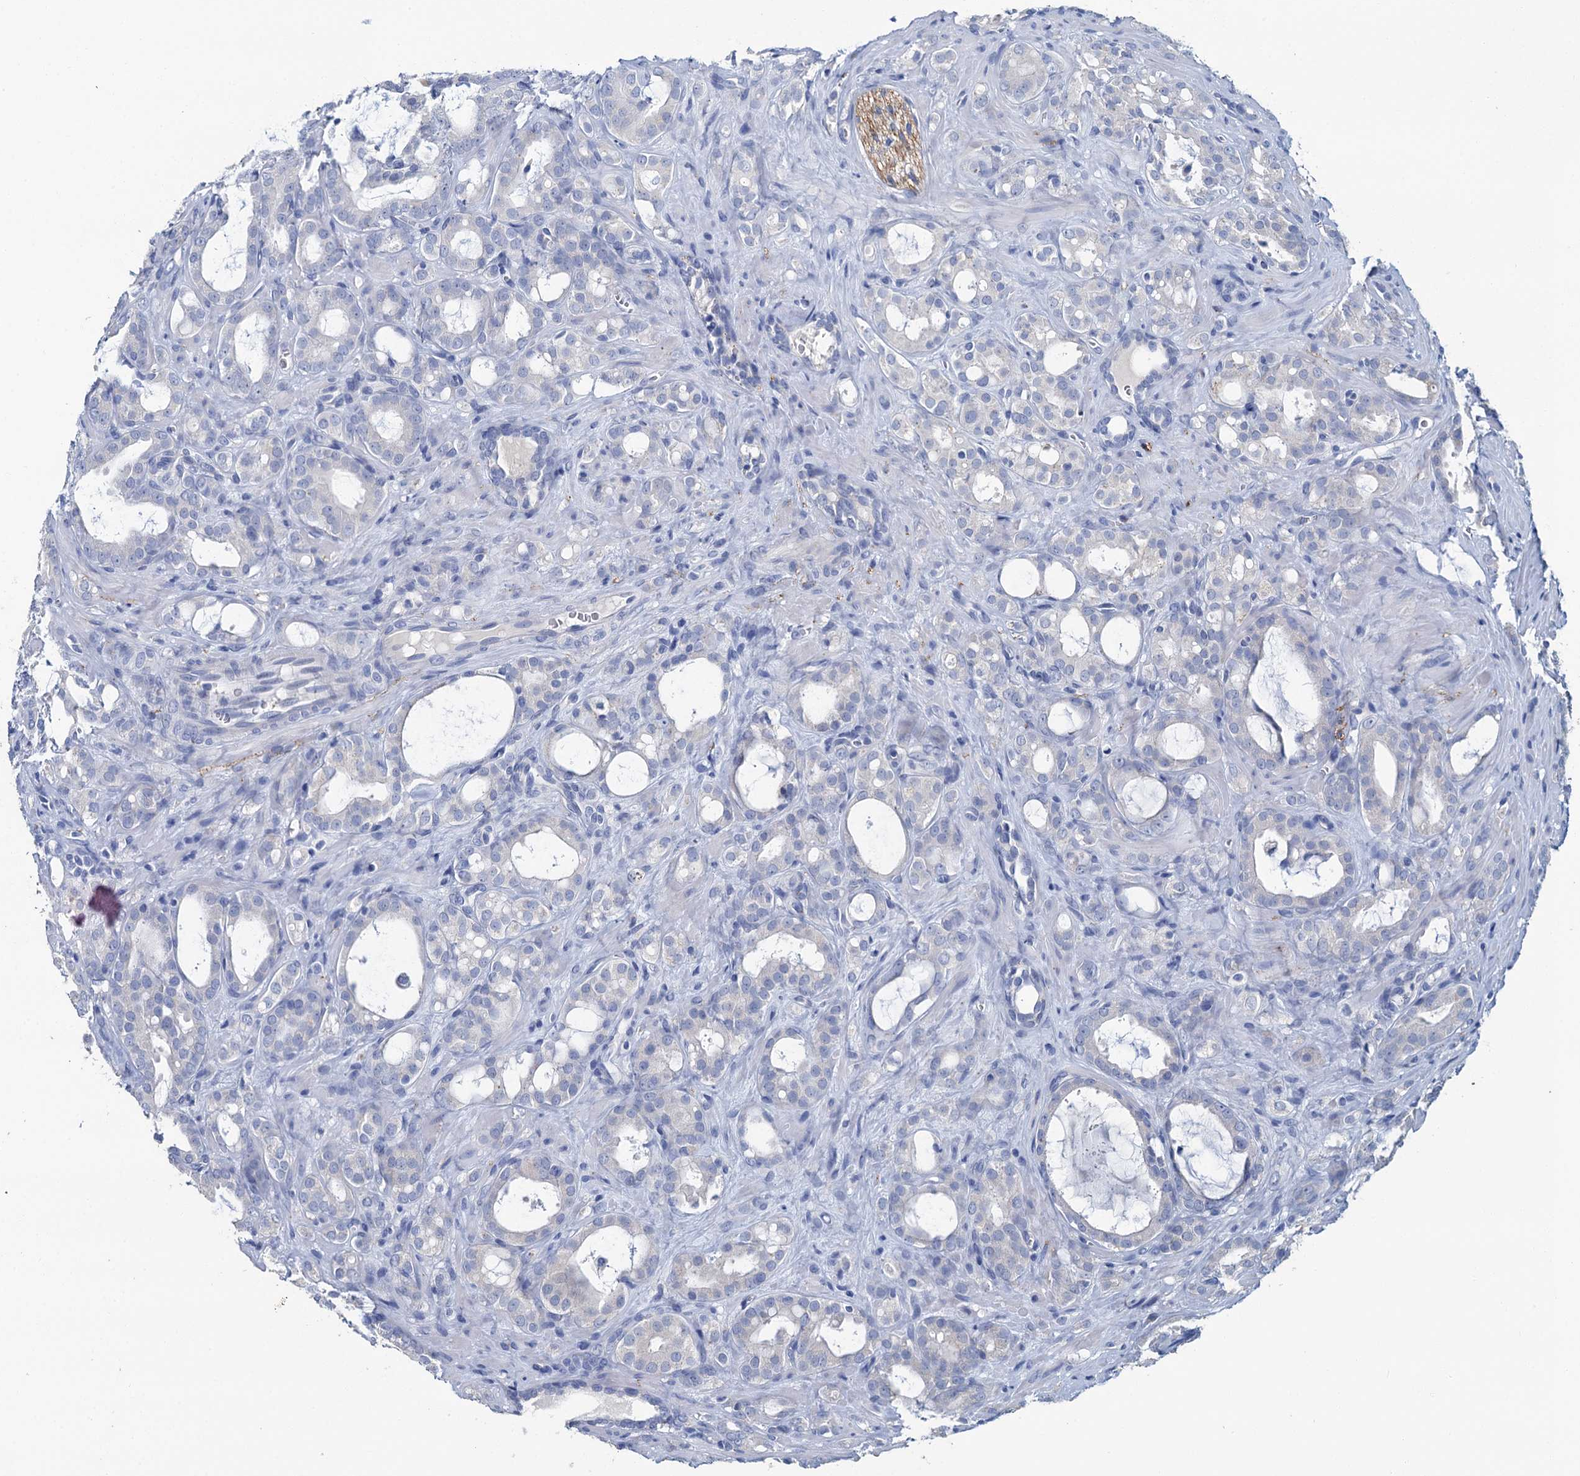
{"staining": {"intensity": "negative", "quantity": "none", "location": "none"}, "tissue": "prostate cancer", "cell_type": "Tumor cells", "image_type": "cancer", "snomed": [{"axis": "morphology", "description": "Adenocarcinoma, High grade"}, {"axis": "topography", "description": "Prostate"}], "caption": "Tumor cells show no significant protein staining in prostate cancer. The staining is performed using DAB (3,3'-diaminobenzidine) brown chromogen with nuclei counter-stained in using hematoxylin.", "gene": "SNCB", "patient": {"sex": "male", "age": 72}}